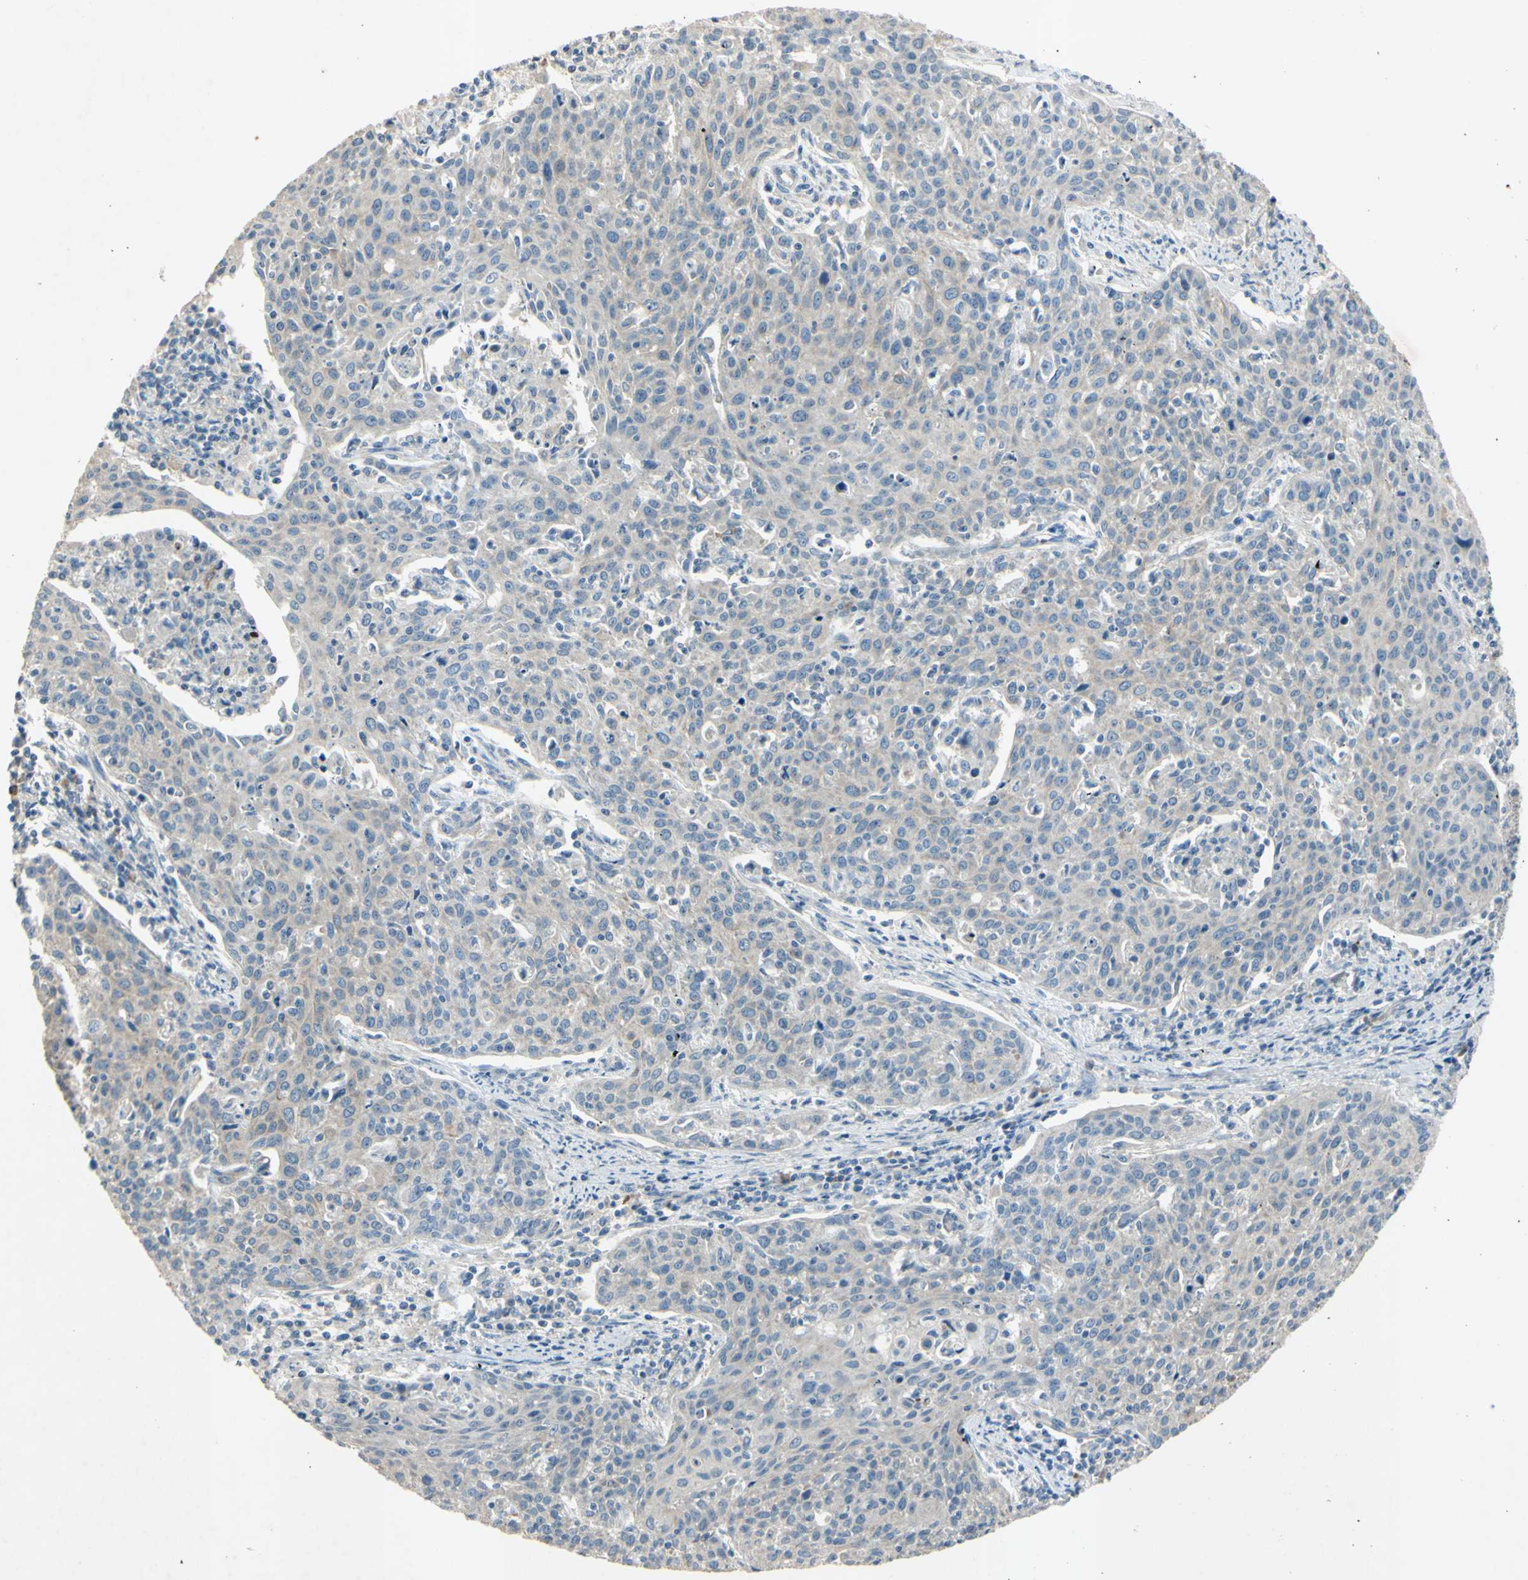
{"staining": {"intensity": "negative", "quantity": "none", "location": "none"}, "tissue": "cervical cancer", "cell_type": "Tumor cells", "image_type": "cancer", "snomed": [{"axis": "morphology", "description": "Squamous cell carcinoma, NOS"}, {"axis": "topography", "description": "Cervix"}], "caption": "Immunohistochemistry (IHC) photomicrograph of neoplastic tissue: human cervical cancer (squamous cell carcinoma) stained with DAB (3,3'-diaminobenzidine) reveals no significant protein staining in tumor cells. (Brightfield microscopy of DAB immunohistochemistry (IHC) at high magnification).", "gene": "AATK", "patient": {"sex": "female", "age": 38}}